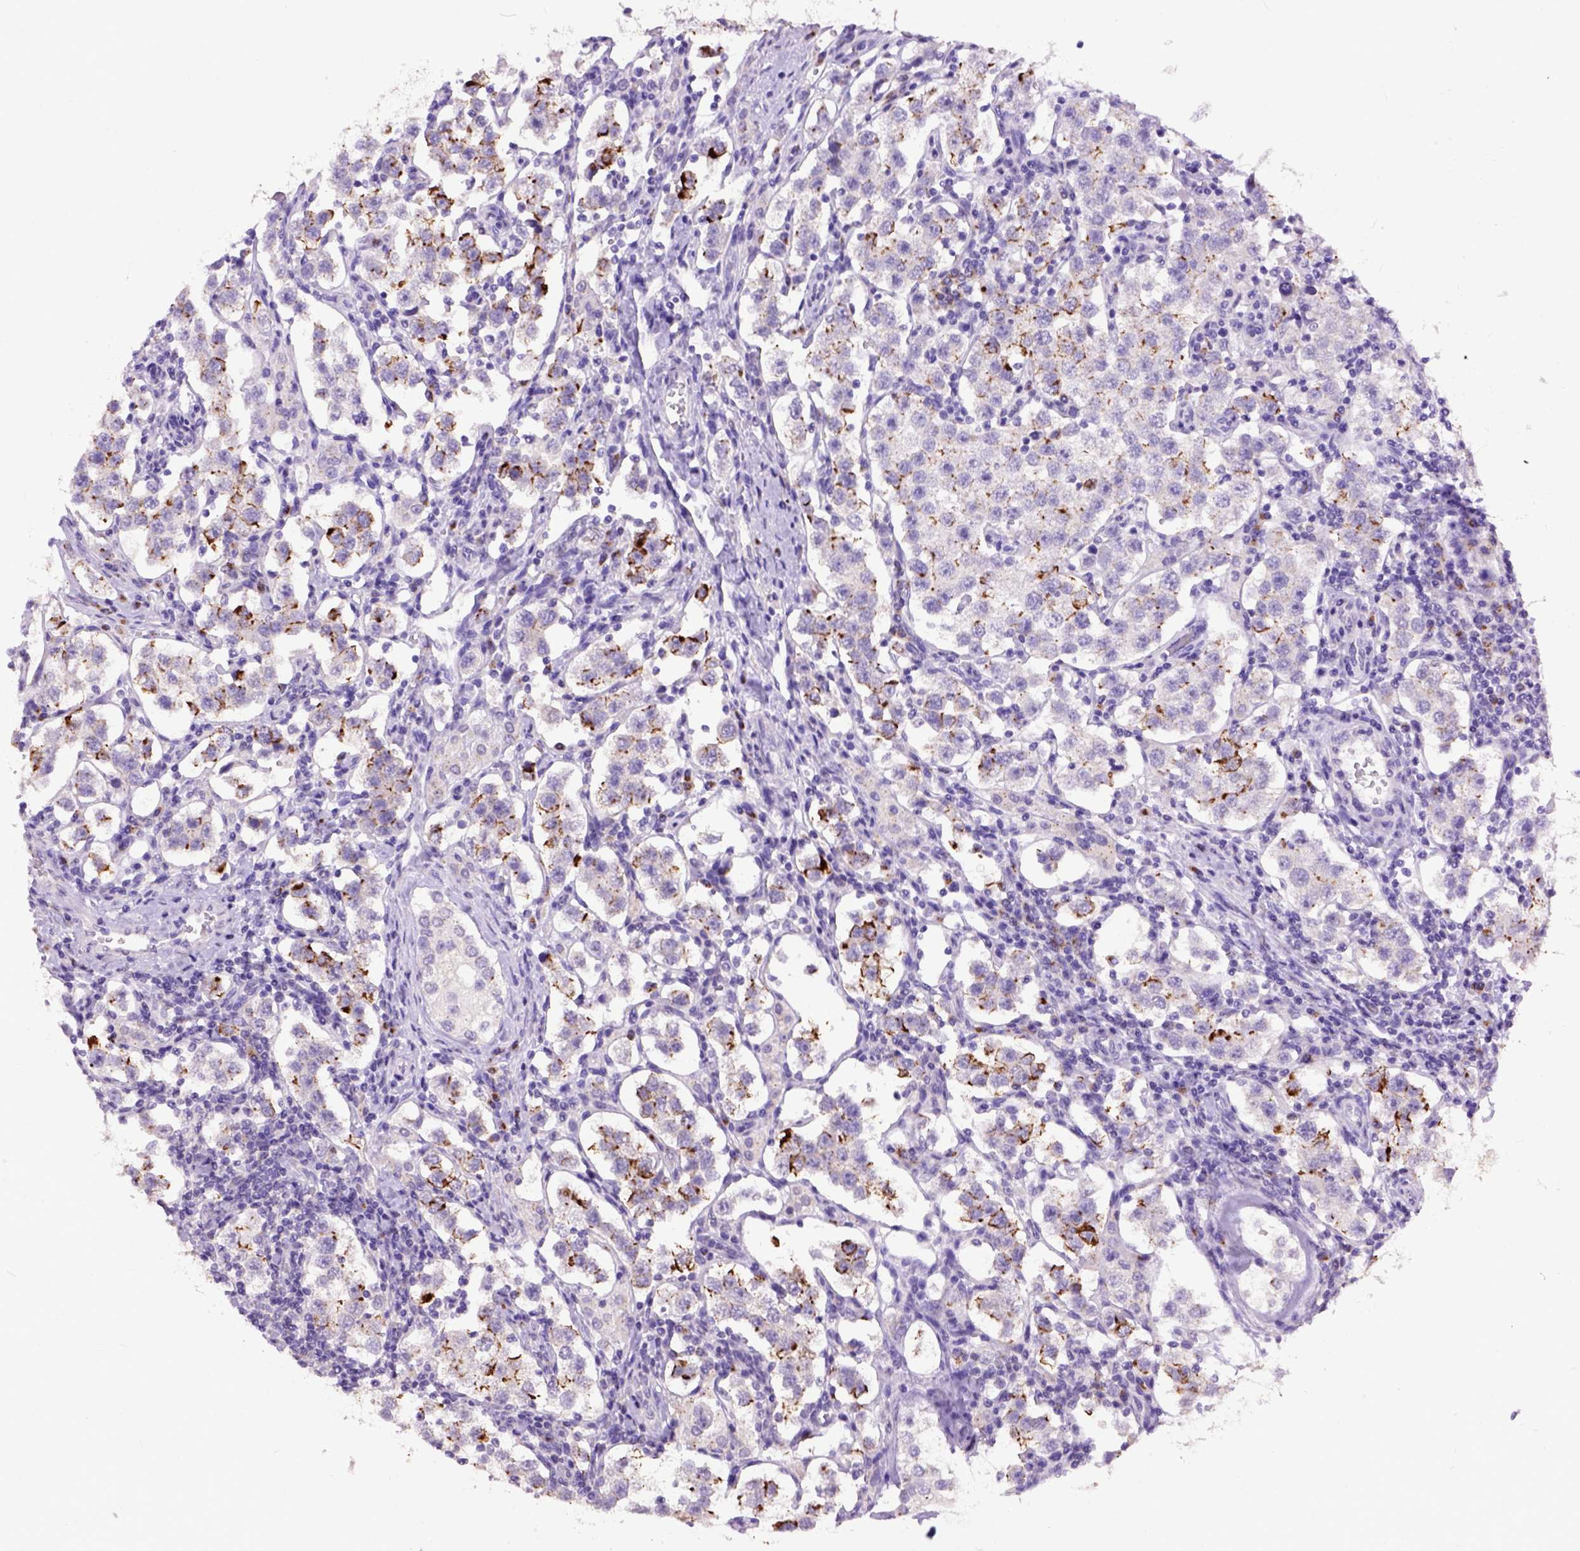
{"staining": {"intensity": "negative", "quantity": "none", "location": "none"}, "tissue": "testis cancer", "cell_type": "Tumor cells", "image_type": "cancer", "snomed": [{"axis": "morphology", "description": "Seminoma, NOS"}, {"axis": "topography", "description": "Testis"}], "caption": "This is an IHC histopathology image of human testis seminoma. There is no staining in tumor cells.", "gene": "RAB25", "patient": {"sex": "male", "age": 37}}